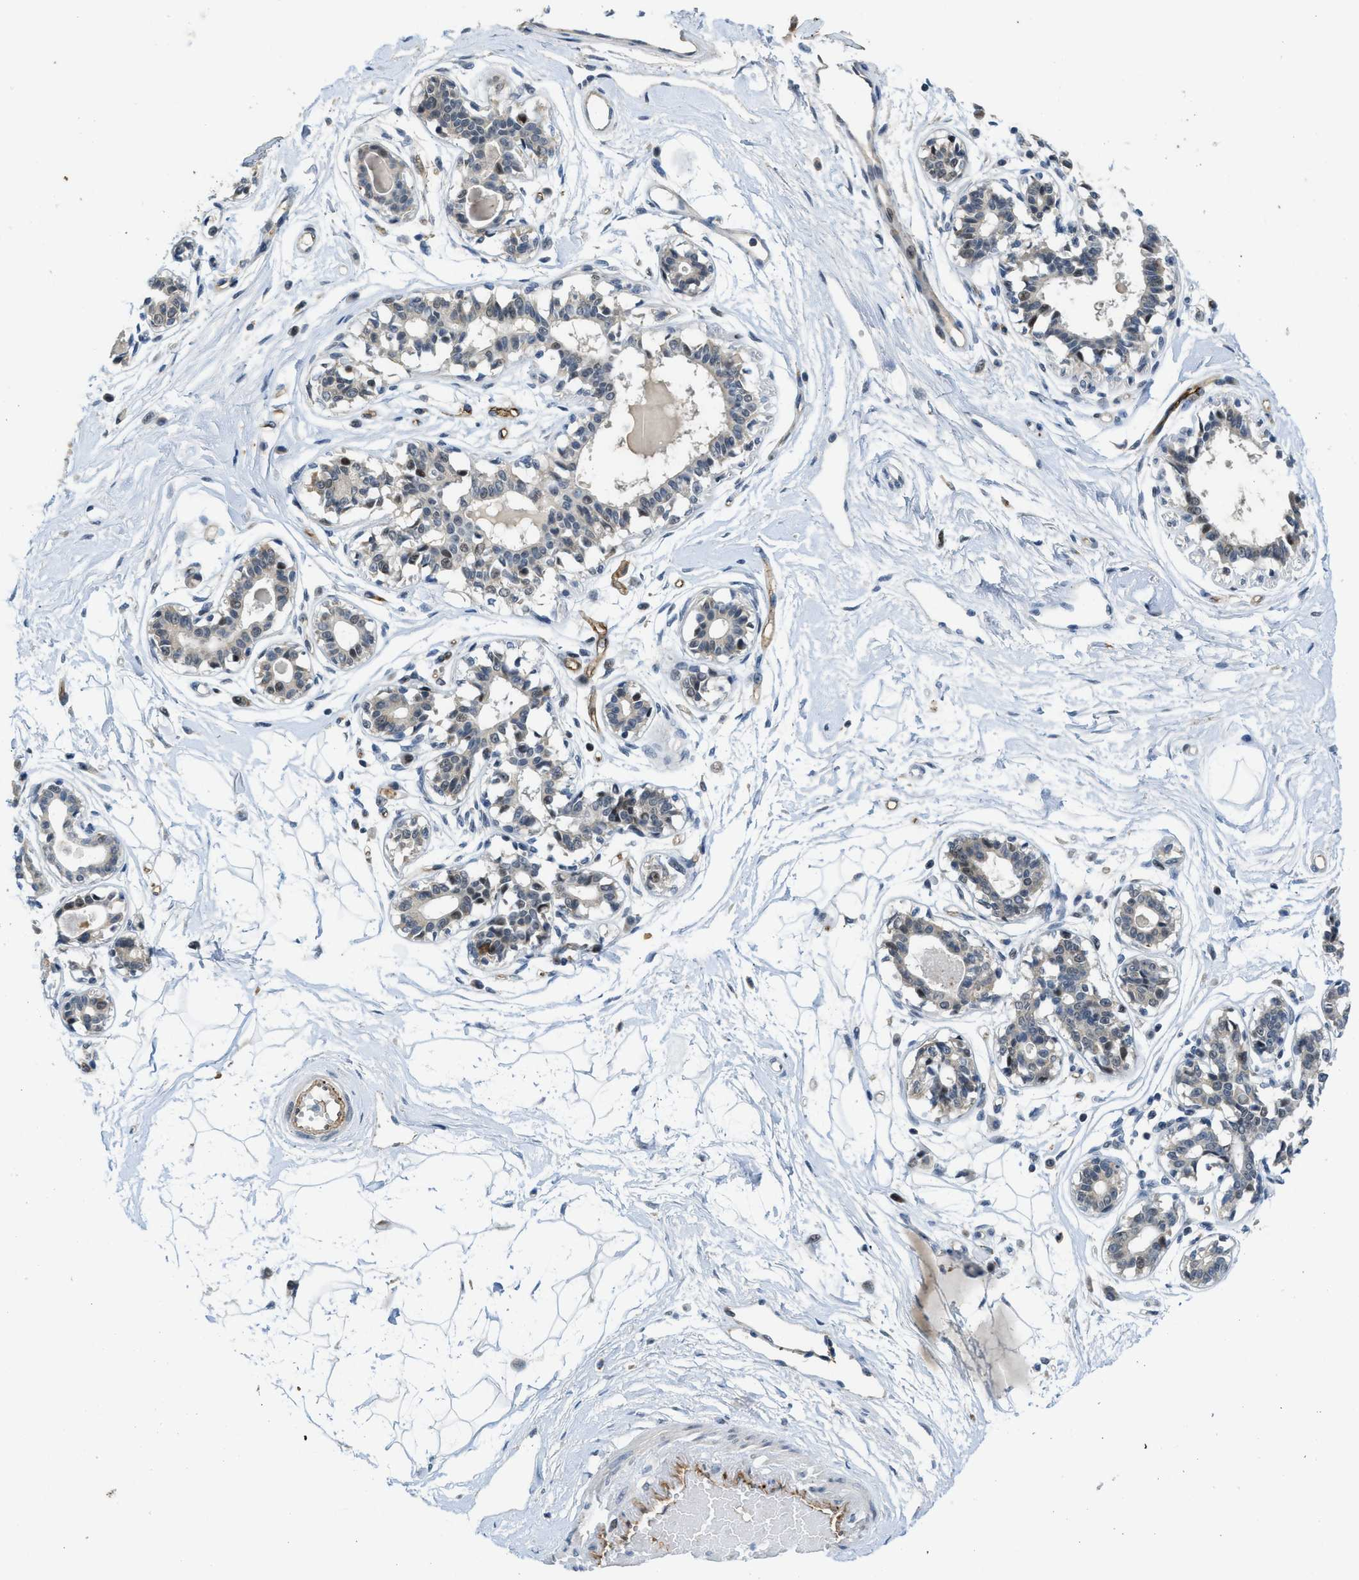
{"staining": {"intensity": "negative", "quantity": "none", "location": "none"}, "tissue": "breast", "cell_type": "Adipocytes", "image_type": "normal", "snomed": [{"axis": "morphology", "description": "Normal tissue, NOS"}, {"axis": "topography", "description": "Breast"}], "caption": "Protein analysis of benign breast exhibits no significant expression in adipocytes.", "gene": "SLCO2A1", "patient": {"sex": "female", "age": 45}}